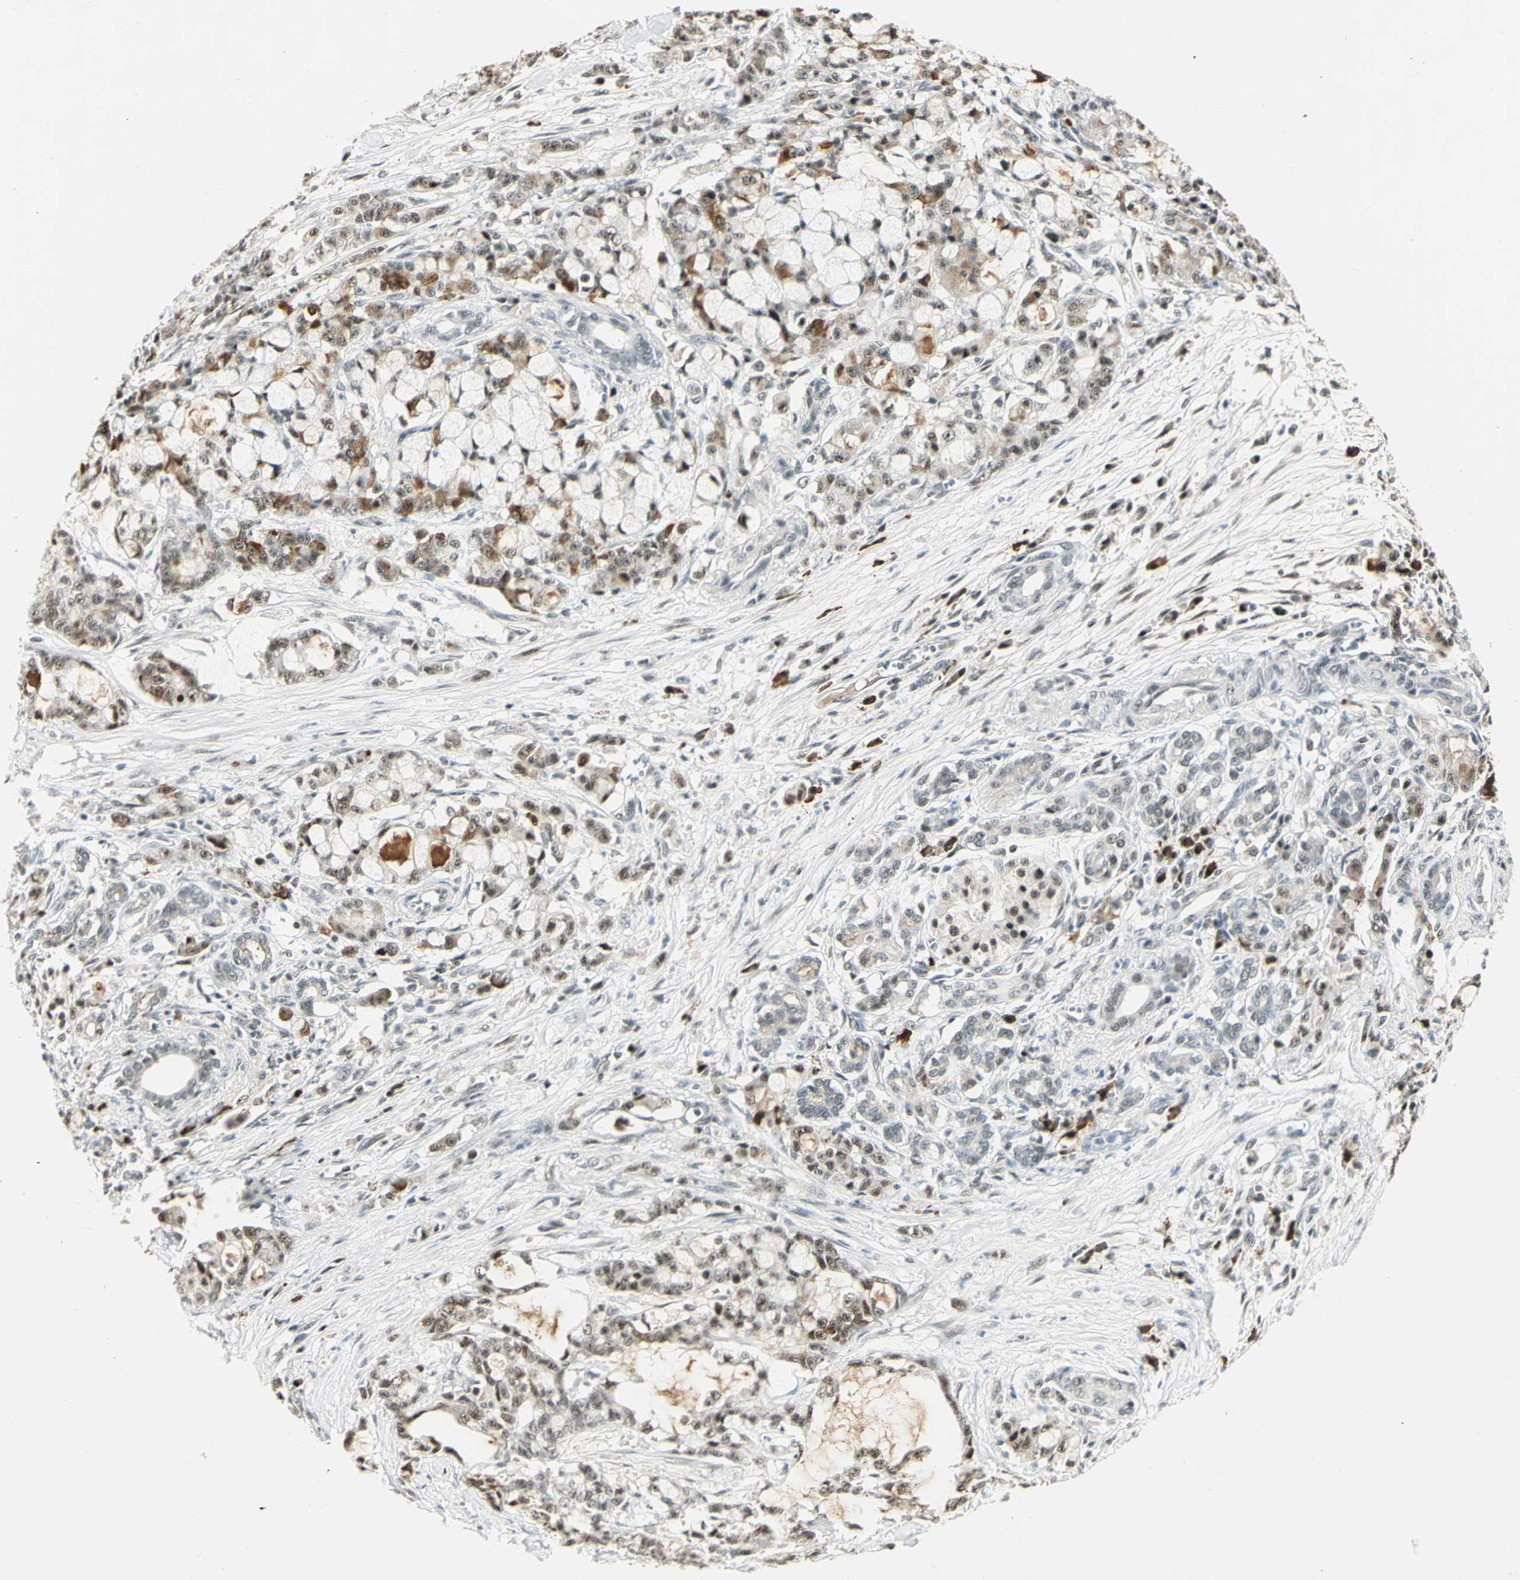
{"staining": {"intensity": "moderate", "quantity": ">75%", "location": "cytoplasmic/membranous,nuclear"}, "tissue": "pancreatic cancer", "cell_type": "Tumor cells", "image_type": "cancer", "snomed": [{"axis": "morphology", "description": "Adenocarcinoma, NOS"}, {"axis": "topography", "description": "Pancreas"}], "caption": "Protein analysis of pancreatic cancer tissue demonstrates moderate cytoplasmic/membranous and nuclear expression in about >75% of tumor cells. The staining was performed using DAB, with brown indicating positive protein expression. Nuclei are stained blue with hematoxylin.", "gene": "CCNT1", "patient": {"sex": "female", "age": 73}}